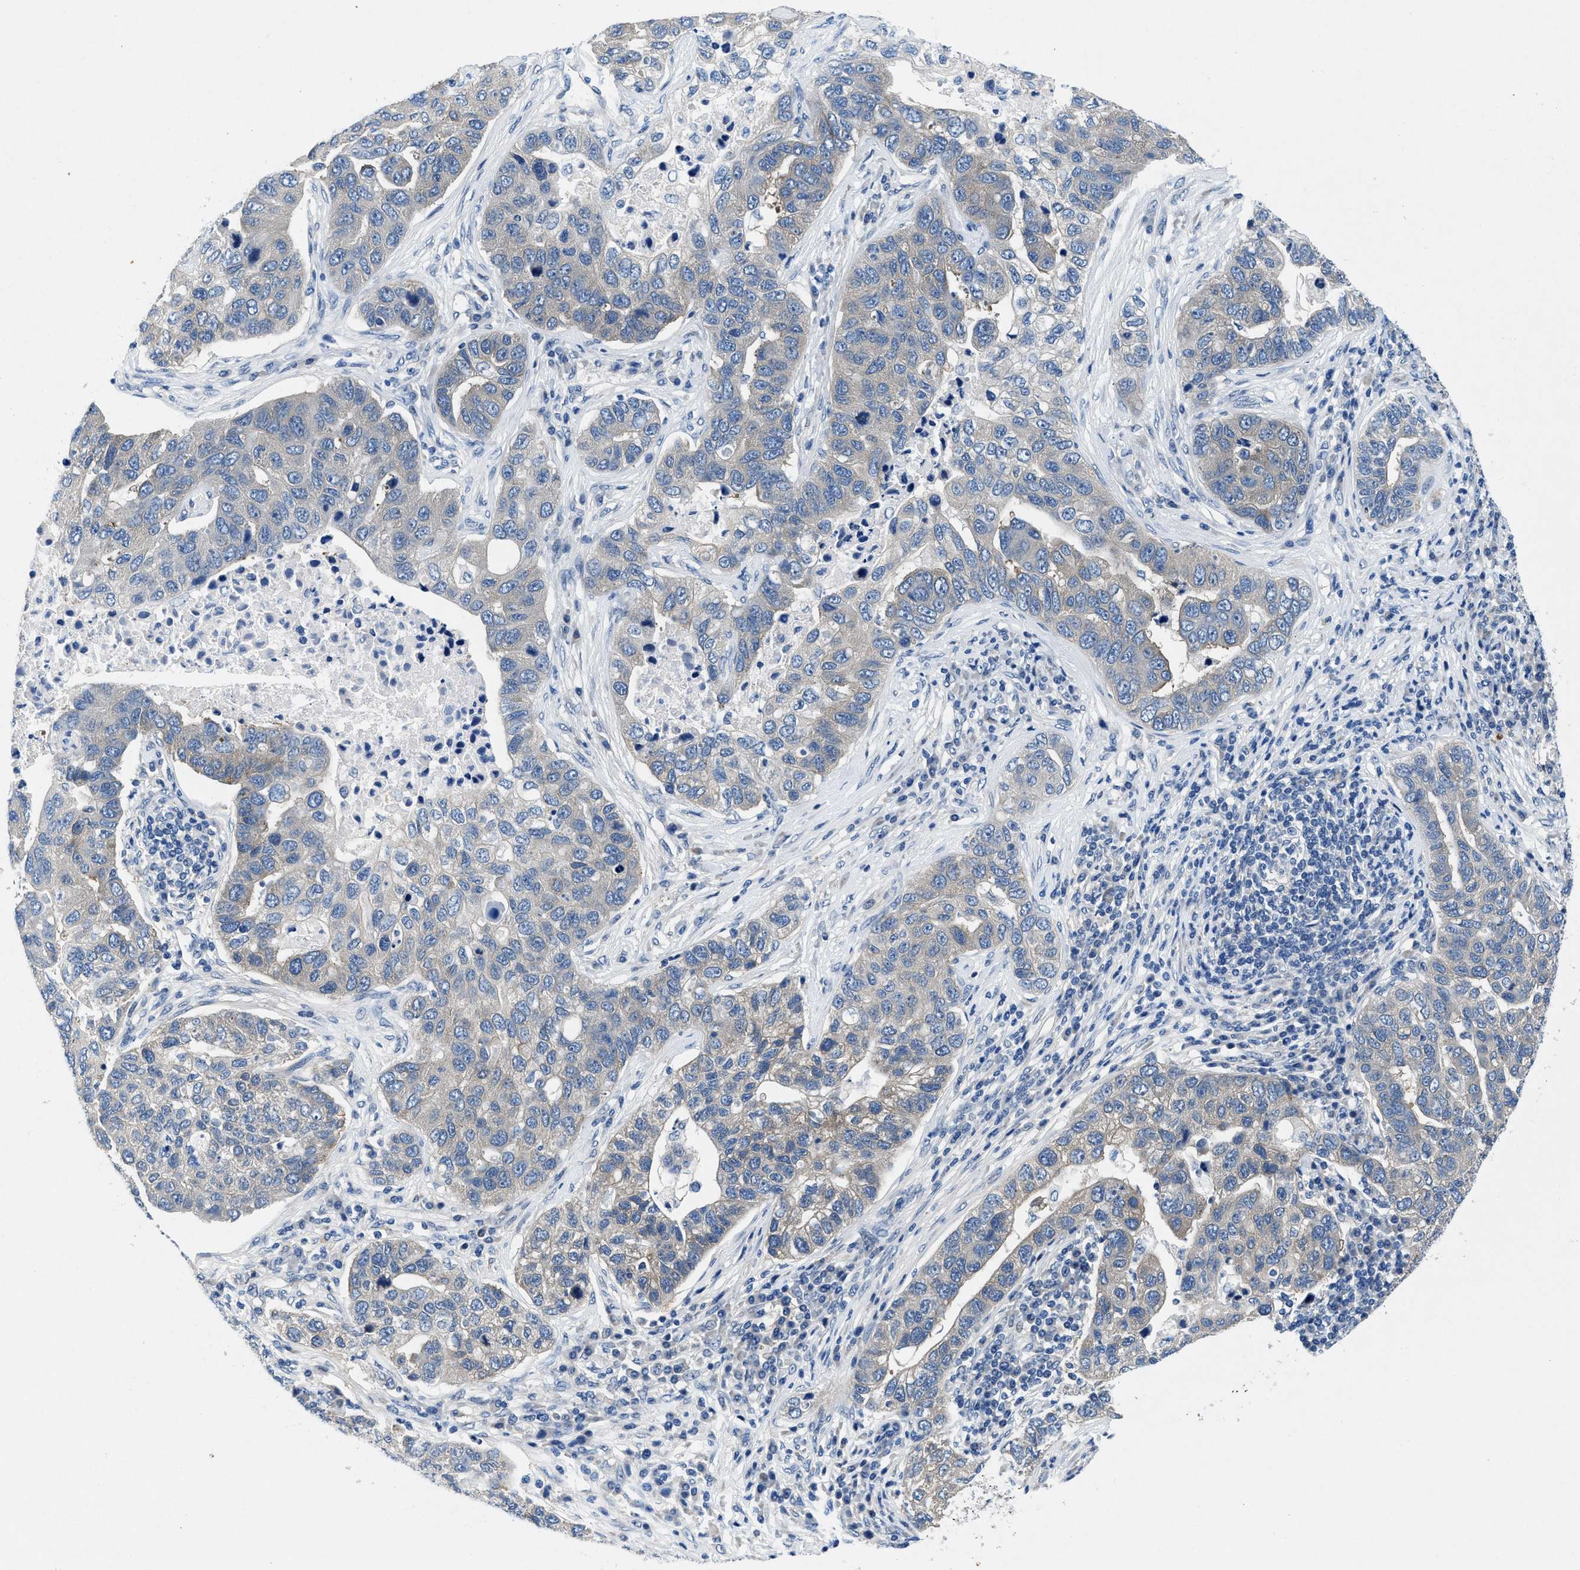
{"staining": {"intensity": "negative", "quantity": "none", "location": "none"}, "tissue": "pancreatic cancer", "cell_type": "Tumor cells", "image_type": "cancer", "snomed": [{"axis": "morphology", "description": "Adenocarcinoma, NOS"}, {"axis": "topography", "description": "Pancreas"}], "caption": "Immunohistochemistry photomicrograph of neoplastic tissue: pancreatic cancer (adenocarcinoma) stained with DAB (3,3'-diaminobenzidine) reveals no significant protein positivity in tumor cells.", "gene": "COPS2", "patient": {"sex": "female", "age": 61}}